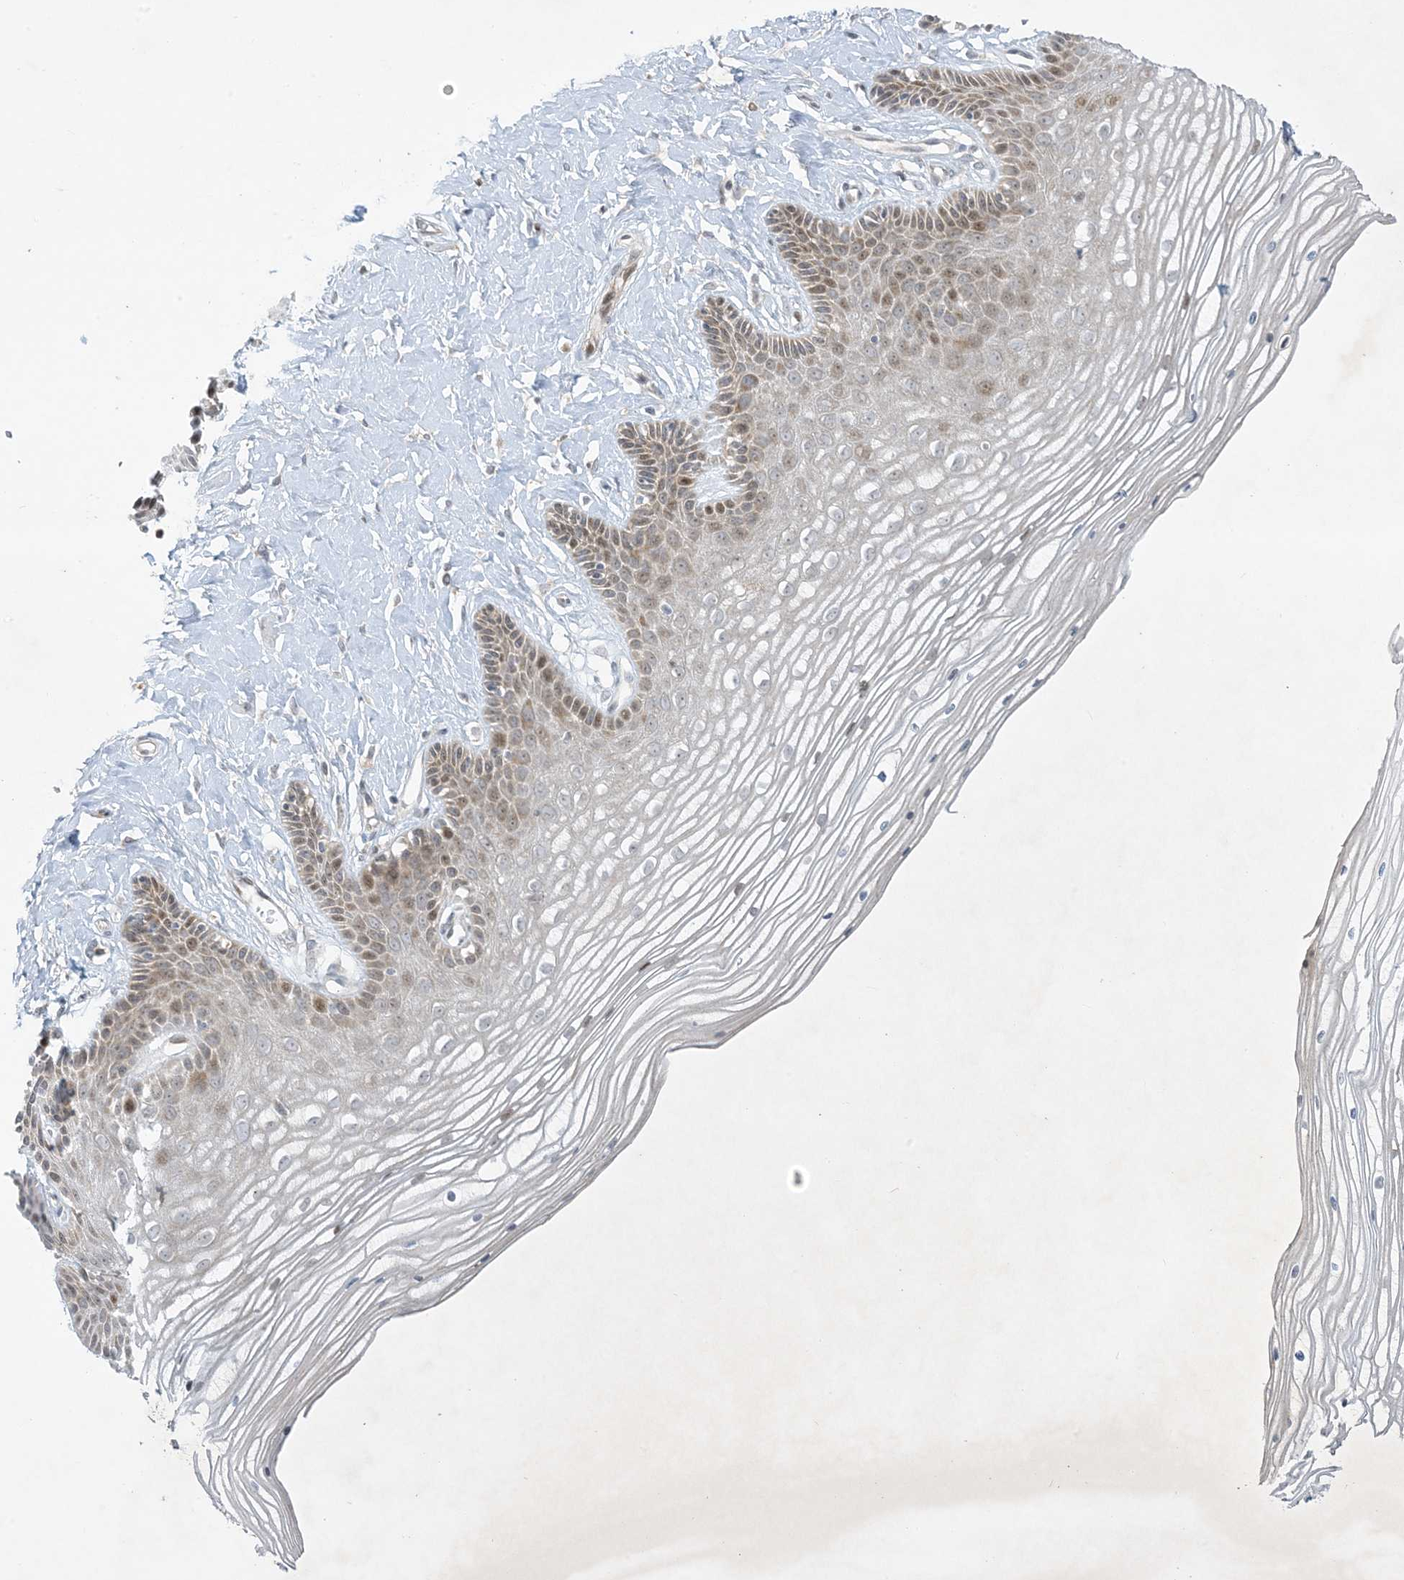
{"staining": {"intensity": "moderate", "quantity": "<25%", "location": "nuclear"}, "tissue": "vagina", "cell_type": "Squamous epithelial cells", "image_type": "normal", "snomed": [{"axis": "morphology", "description": "Normal tissue, NOS"}, {"axis": "topography", "description": "Vagina"}, {"axis": "topography", "description": "Cervix"}], "caption": "About <25% of squamous epithelial cells in benign vagina exhibit moderate nuclear protein expression as visualized by brown immunohistochemical staining.", "gene": "SOGA3", "patient": {"sex": "female", "age": 40}}